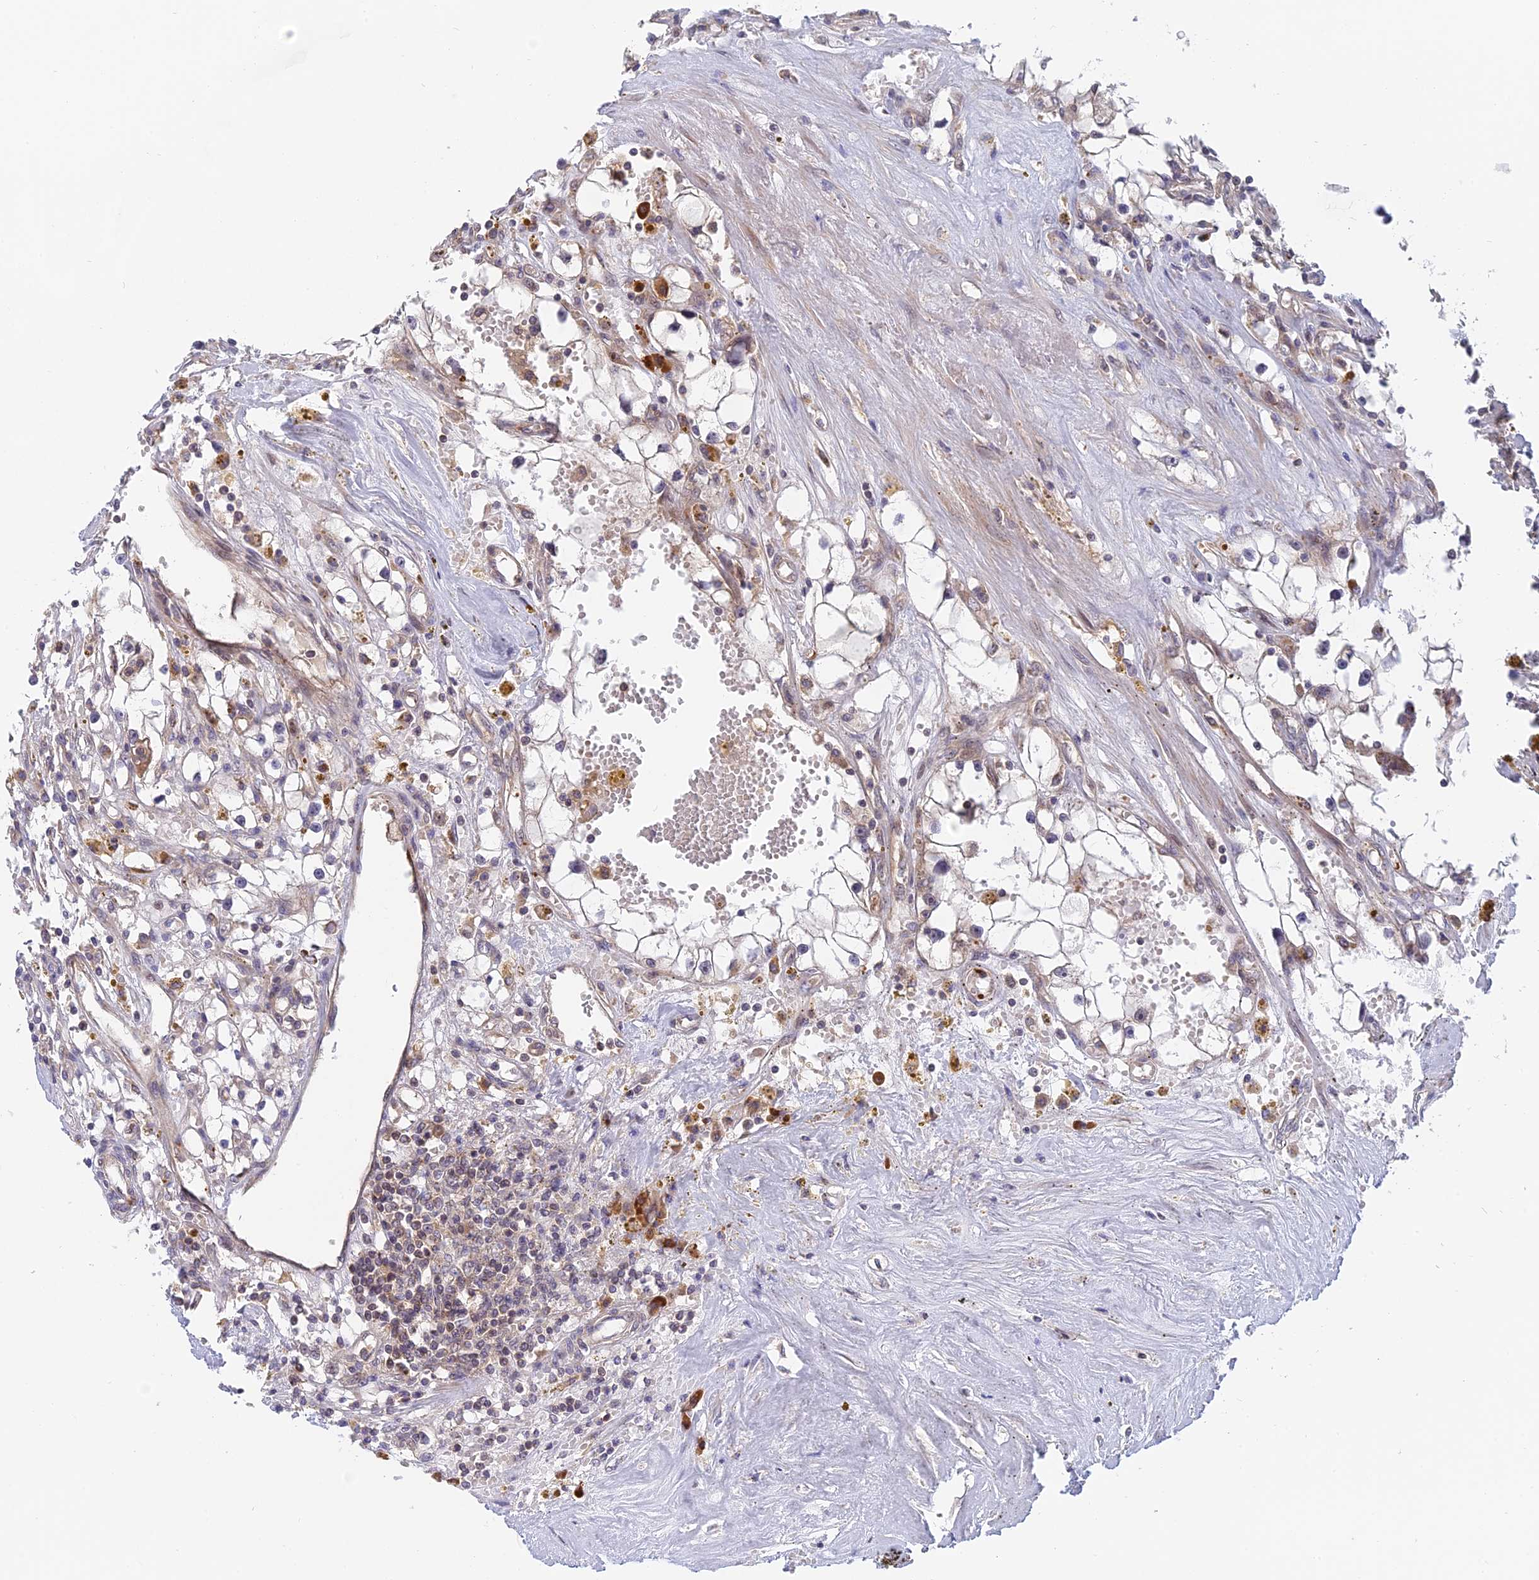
{"staining": {"intensity": "negative", "quantity": "none", "location": "none"}, "tissue": "renal cancer", "cell_type": "Tumor cells", "image_type": "cancer", "snomed": [{"axis": "morphology", "description": "Adenocarcinoma, NOS"}, {"axis": "topography", "description": "Kidney"}], "caption": "Tumor cells show no significant protein staining in renal cancer (adenocarcinoma).", "gene": "IL21R", "patient": {"sex": "male", "age": 56}}